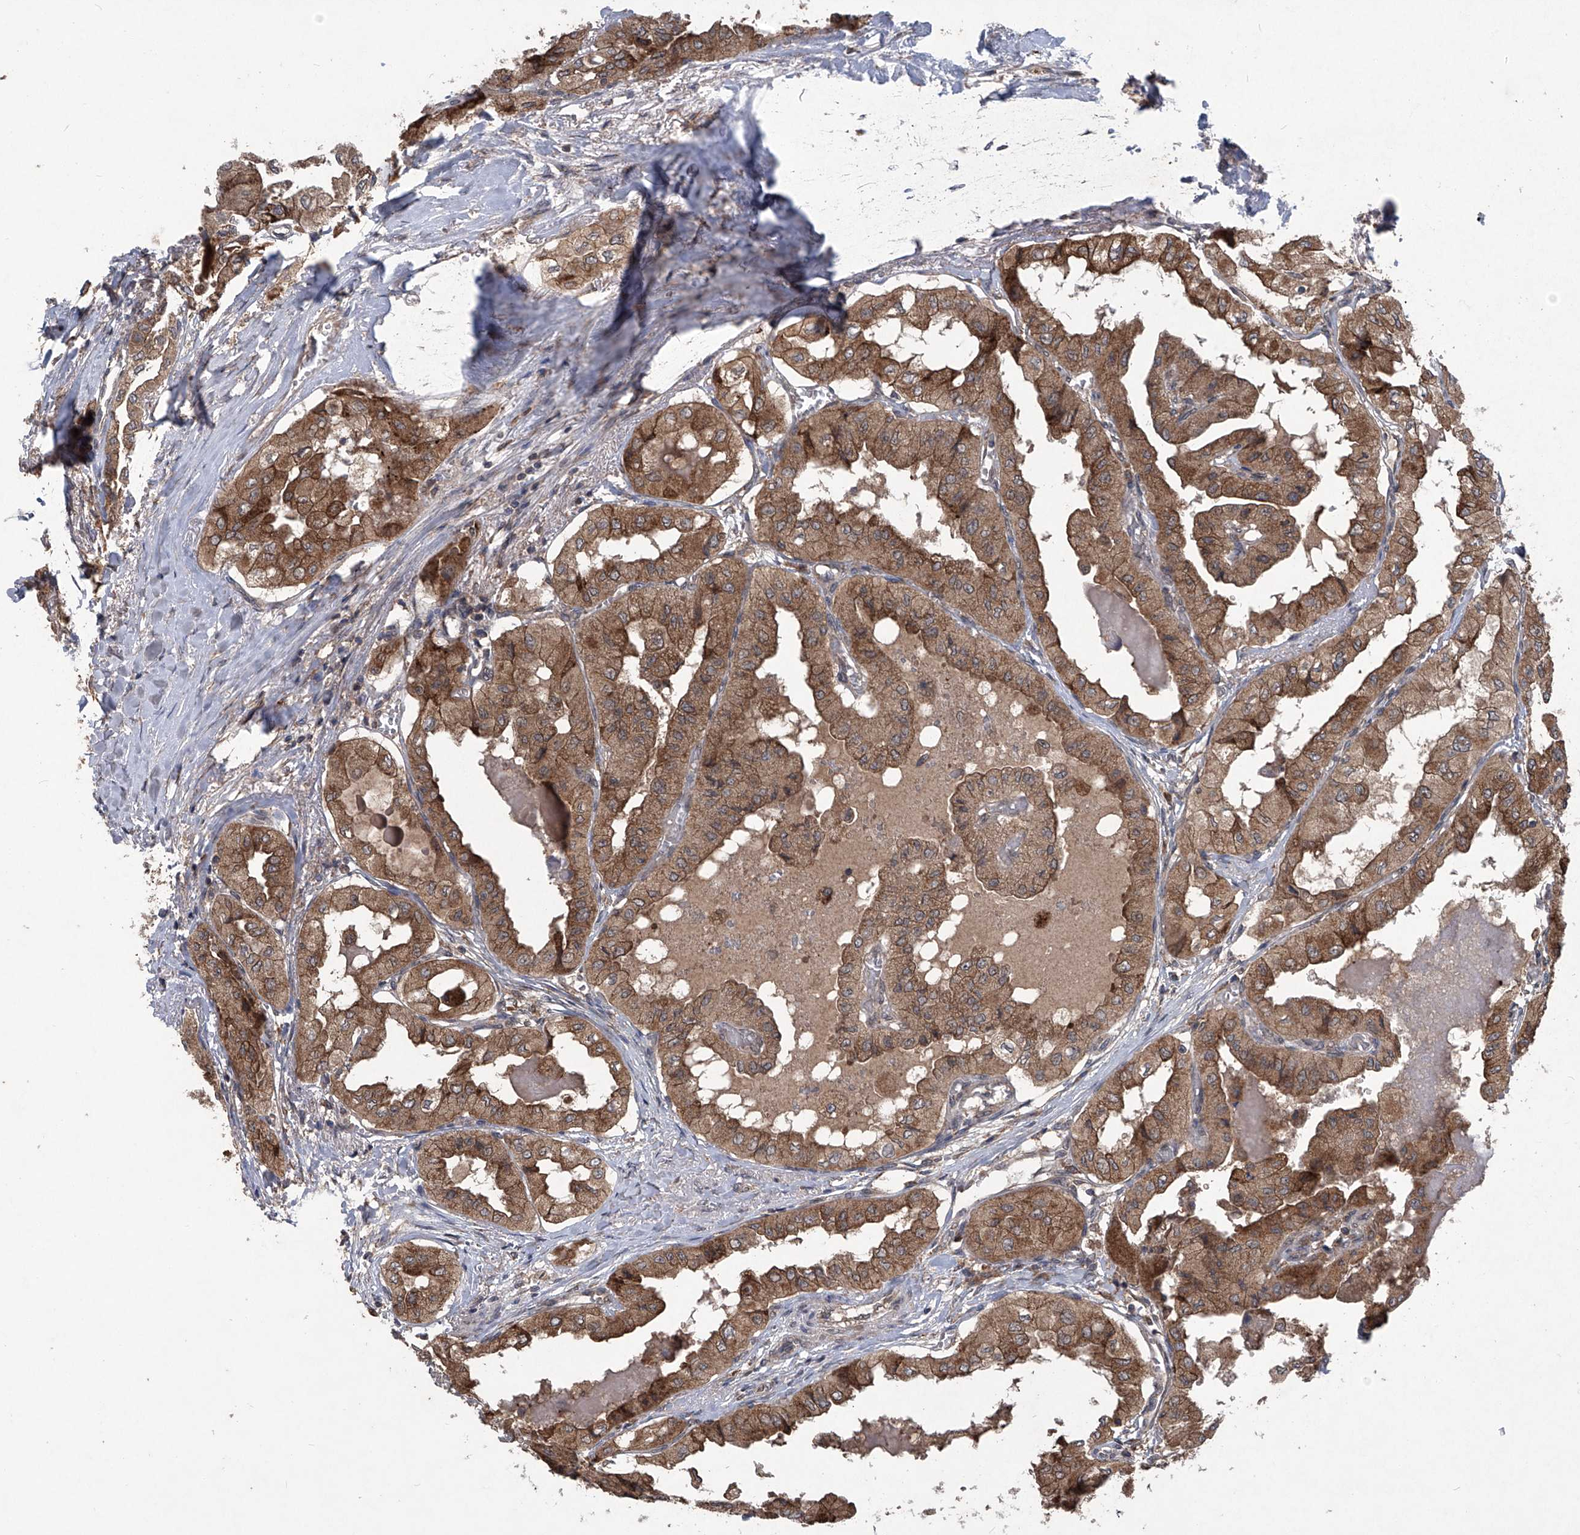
{"staining": {"intensity": "moderate", "quantity": ">75%", "location": "cytoplasmic/membranous"}, "tissue": "thyroid cancer", "cell_type": "Tumor cells", "image_type": "cancer", "snomed": [{"axis": "morphology", "description": "Papillary adenocarcinoma, NOS"}, {"axis": "topography", "description": "Thyroid gland"}], "caption": "This is an image of immunohistochemistry staining of thyroid papillary adenocarcinoma, which shows moderate expression in the cytoplasmic/membranous of tumor cells.", "gene": "SUMF2", "patient": {"sex": "female", "age": 59}}